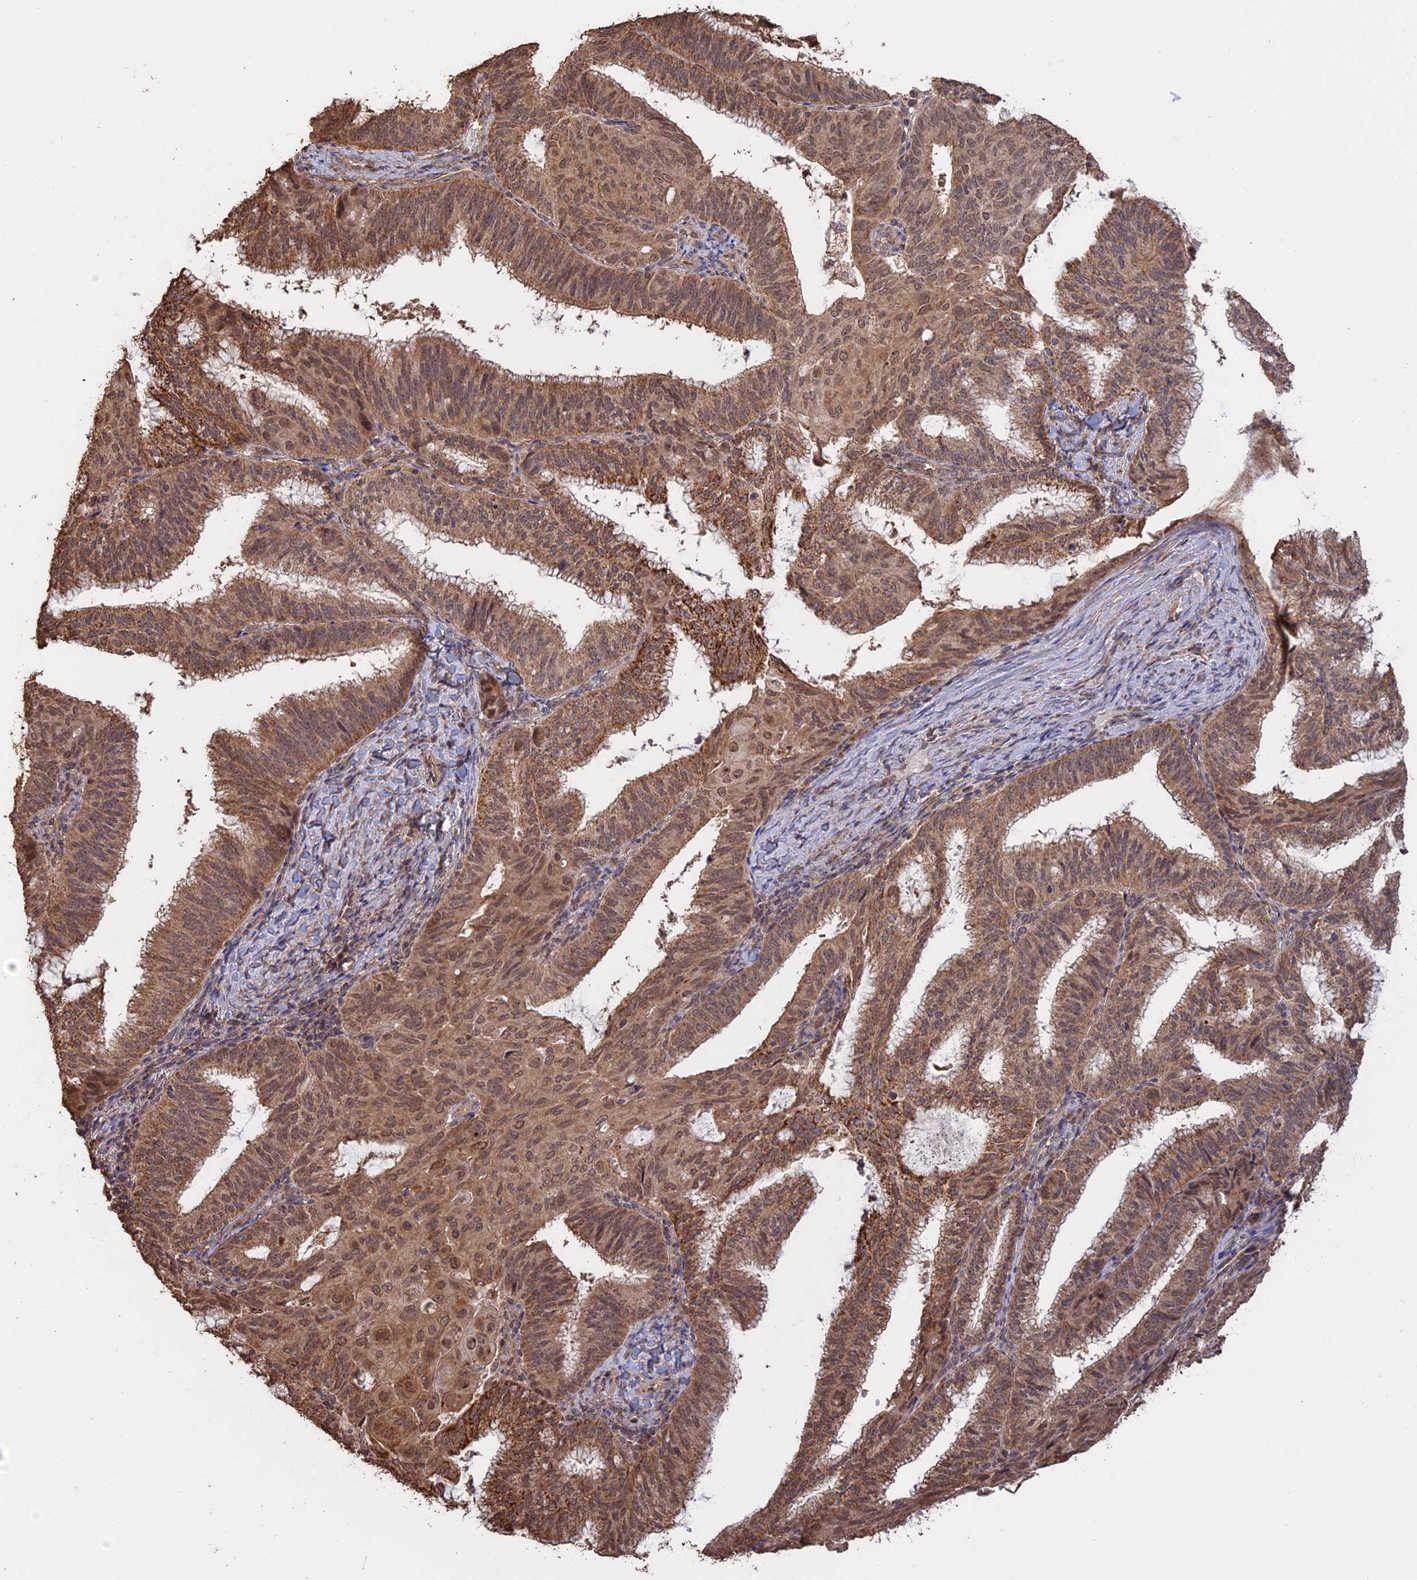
{"staining": {"intensity": "moderate", "quantity": ">75%", "location": "cytoplasmic/membranous,nuclear"}, "tissue": "endometrial cancer", "cell_type": "Tumor cells", "image_type": "cancer", "snomed": [{"axis": "morphology", "description": "Adenocarcinoma, NOS"}, {"axis": "topography", "description": "Endometrium"}], "caption": "Immunohistochemistry of human endometrial cancer reveals medium levels of moderate cytoplasmic/membranous and nuclear staining in approximately >75% of tumor cells.", "gene": "FAM210B", "patient": {"sex": "female", "age": 49}}